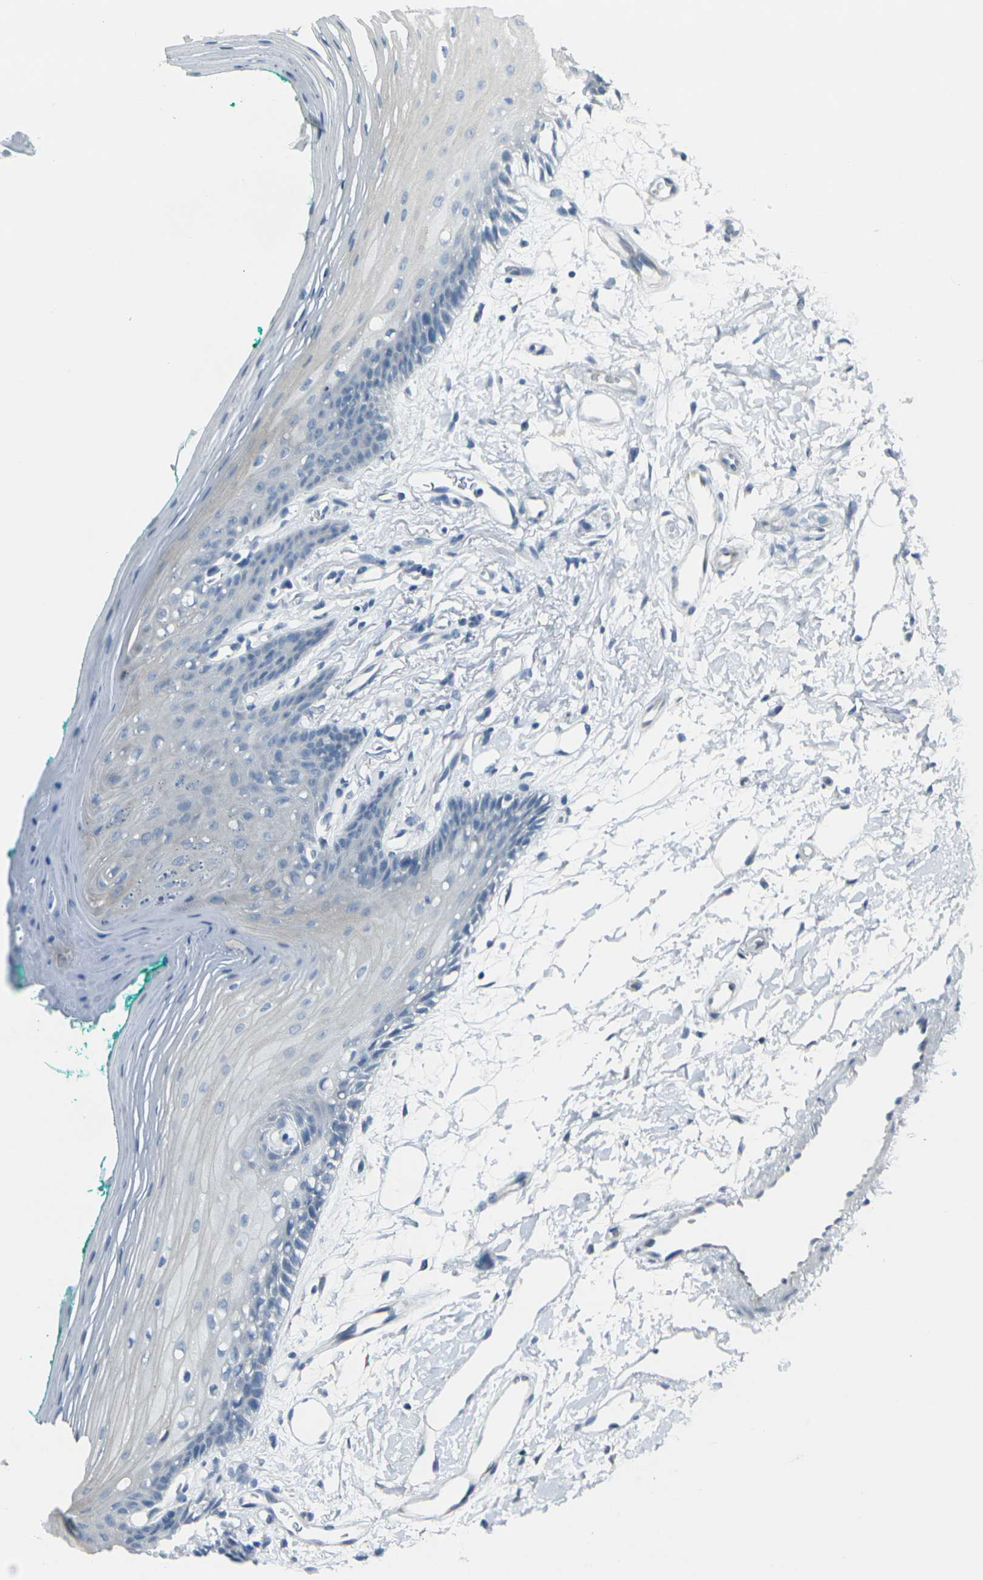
{"staining": {"intensity": "negative", "quantity": "none", "location": "none"}, "tissue": "oral mucosa", "cell_type": "Squamous epithelial cells", "image_type": "normal", "snomed": [{"axis": "morphology", "description": "Normal tissue, NOS"}, {"axis": "topography", "description": "Skeletal muscle"}, {"axis": "topography", "description": "Oral tissue"}, {"axis": "topography", "description": "Peripheral nerve tissue"}], "caption": "Immunohistochemical staining of unremarkable oral mucosa demonstrates no significant expression in squamous epithelial cells.", "gene": "ANKRD46", "patient": {"sex": "female", "age": 84}}